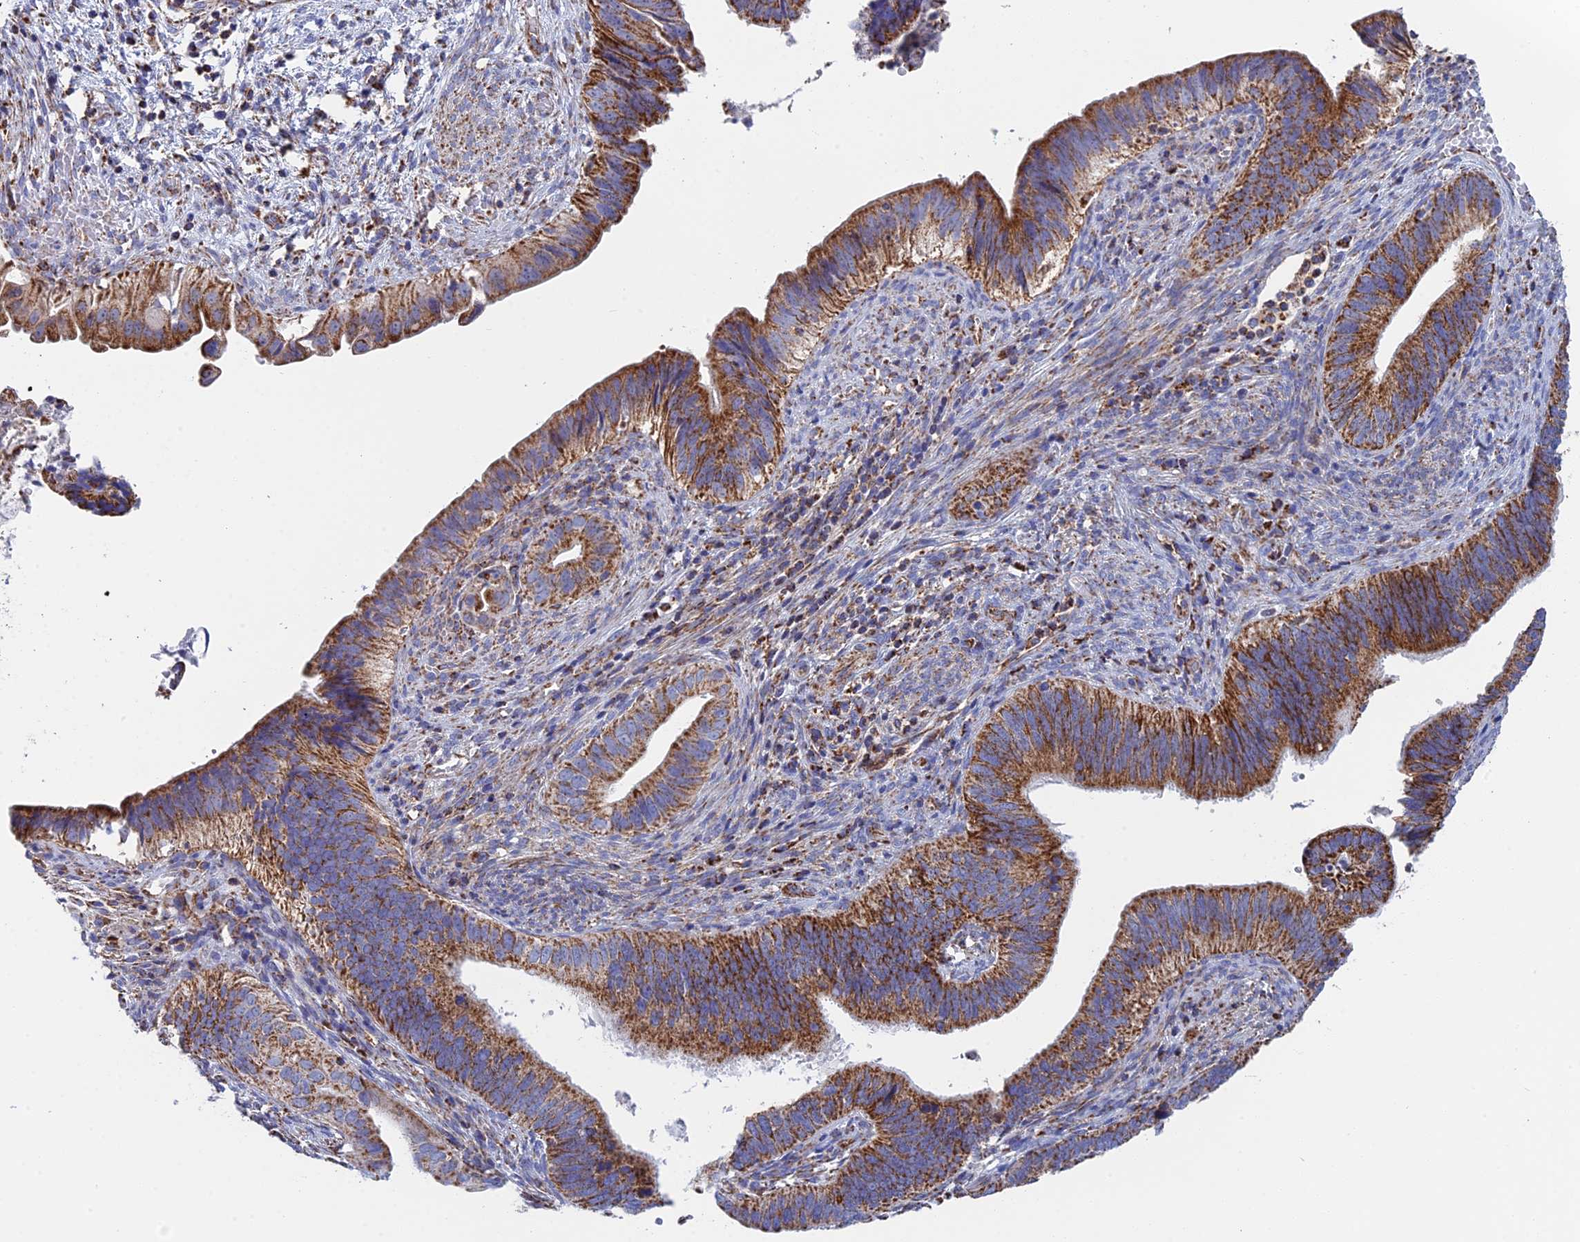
{"staining": {"intensity": "moderate", "quantity": ">75%", "location": "cytoplasmic/membranous"}, "tissue": "cervical cancer", "cell_type": "Tumor cells", "image_type": "cancer", "snomed": [{"axis": "morphology", "description": "Adenocarcinoma, NOS"}, {"axis": "topography", "description": "Cervix"}], "caption": "Moderate cytoplasmic/membranous expression for a protein is appreciated in about >75% of tumor cells of adenocarcinoma (cervical) using immunohistochemistry (IHC).", "gene": "NDUFA5", "patient": {"sex": "female", "age": 42}}